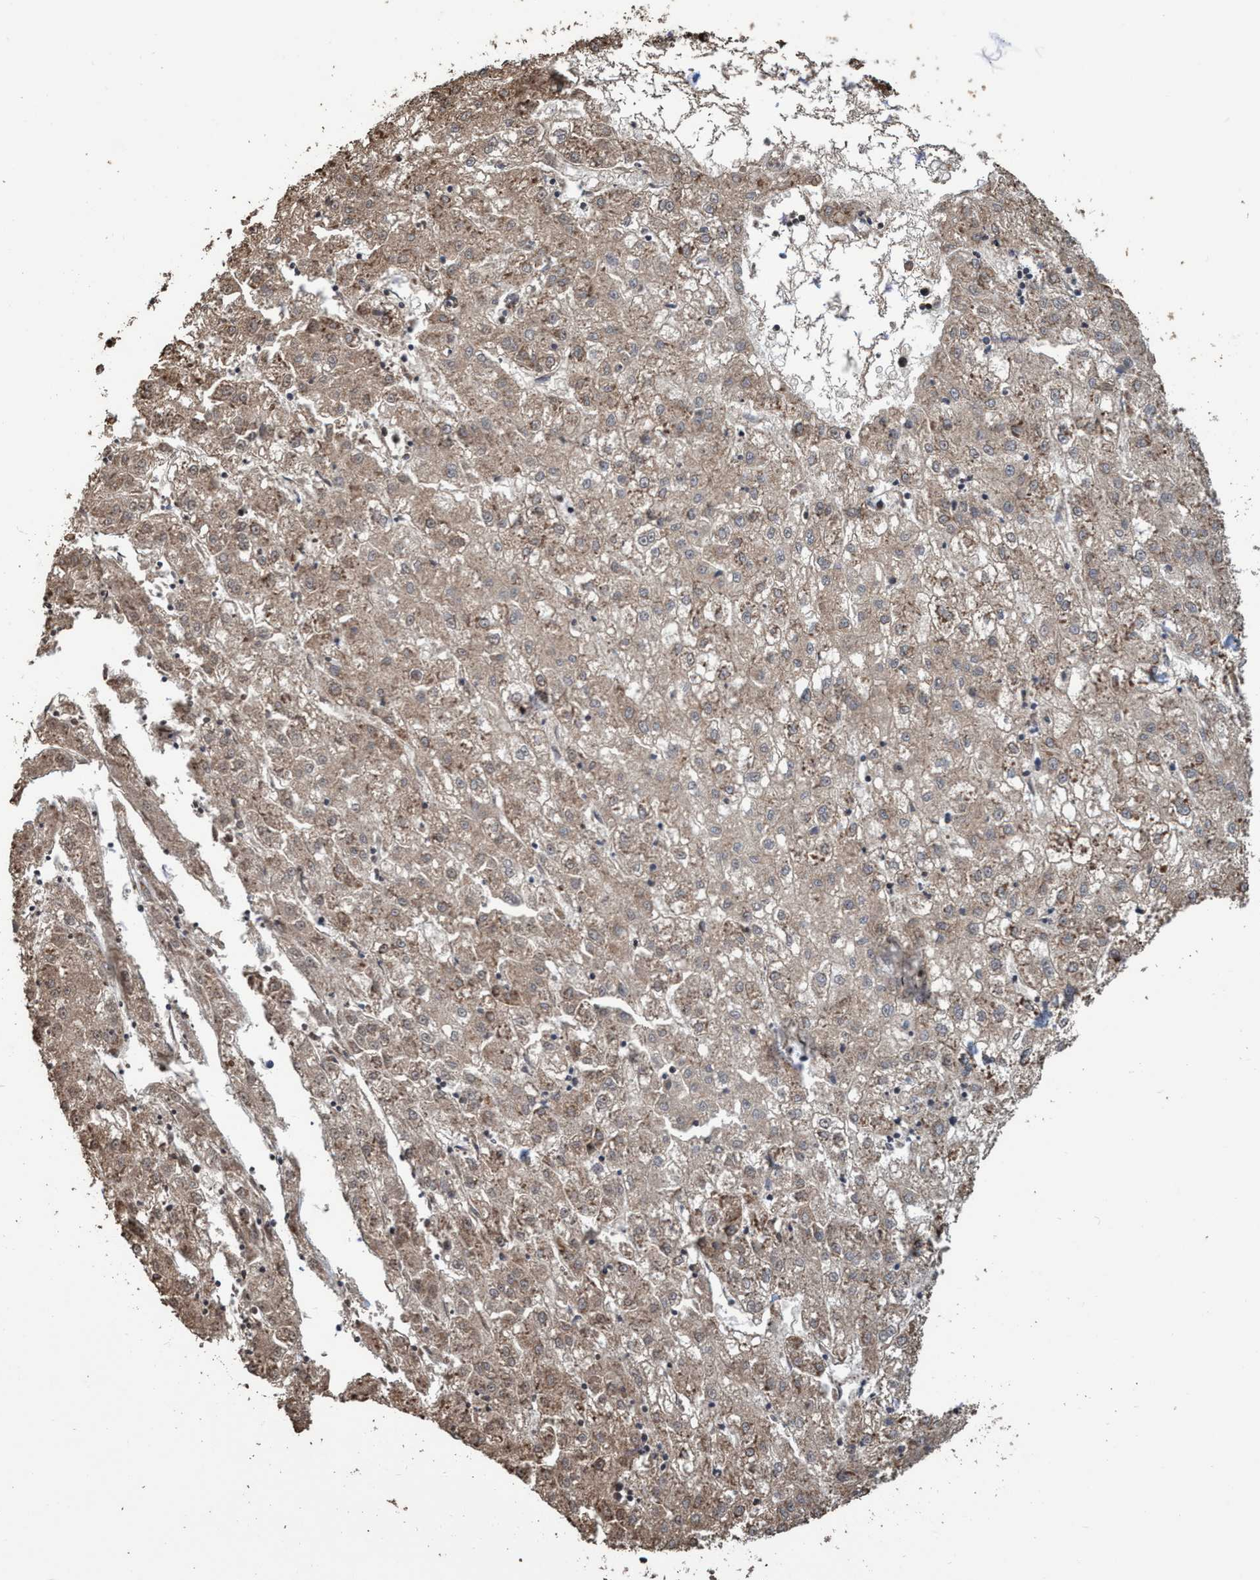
{"staining": {"intensity": "weak", "quantity": ">75%", "location": "cytoplasmic/membranous"}, "tissue": "liver cancer", "cell_type": "Tumor cells", "image_type": "cancer", "snomed": [{"axis": "morphology", "description": "Carcinoma, Hepatocellular, NOS"}, {"axis": "topography", "description": "Liver"}], "caption": "Liver hepatocellular carcinoma stained with immunohistochemistry (IHC) exhibits weak cytoplasmic/membranous staining in approximately >75% of tumor cells.", "gene": "TRPC7", "patient": {"sex": "male", "age": 72}}